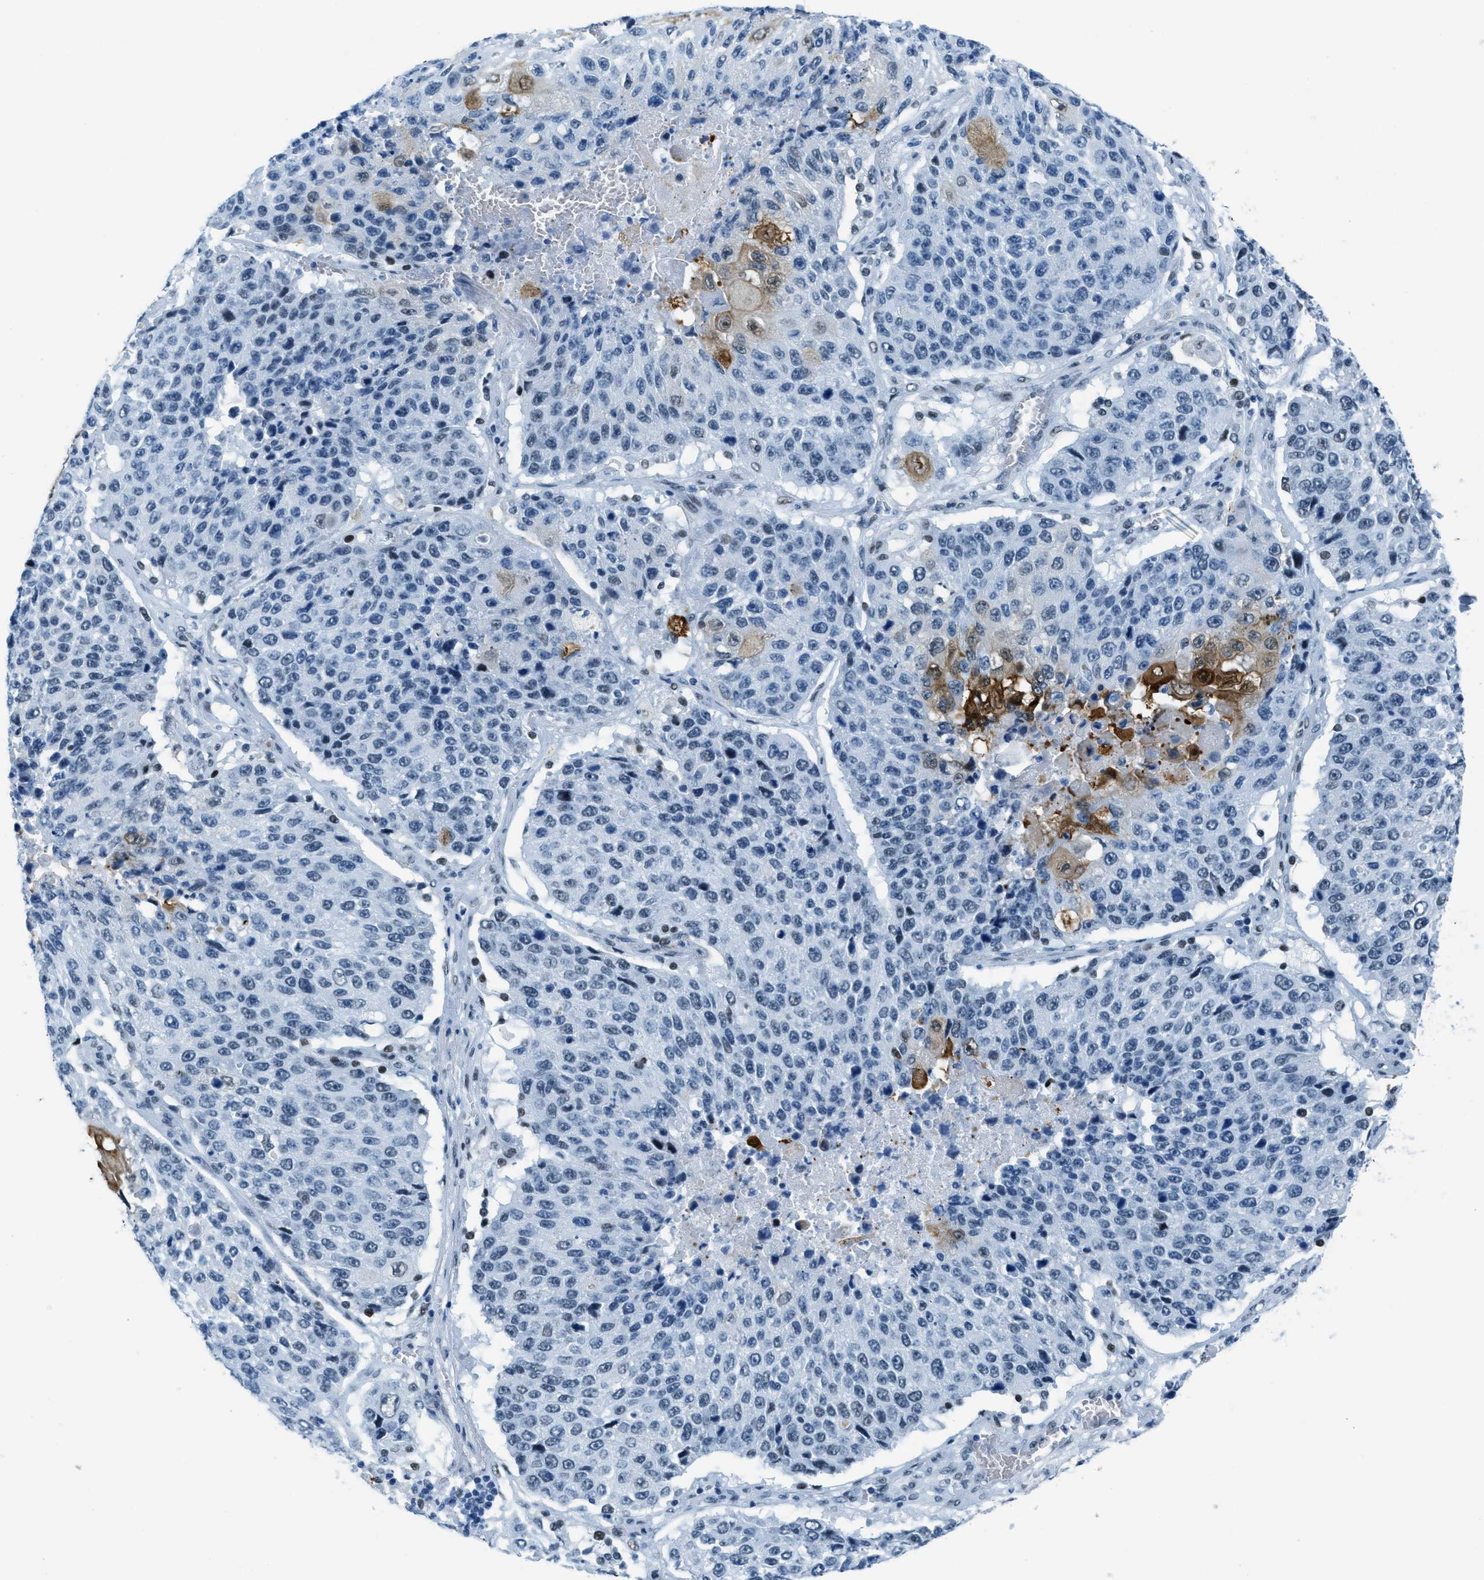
{"staining": {"intensity": "negative", "quantity": "none", "location": "none"}, "tissue": "lung cancer", "cell_type": "Tumor cells", "image_type": "cancer", "snomed": [{"axis": "morphology", "description": "Squamous cell carcinoma, NOS"}, {"axis": "topography", "description": "Lung"}], "caption": "The immunohistochemistry (IHC) photomicrograph has no significant expression in tumor cells of squamous cell carcinoma (lung) tissue.", "gene": "PLA2G2A", "patient": {"sex": "male", "age": 61}}